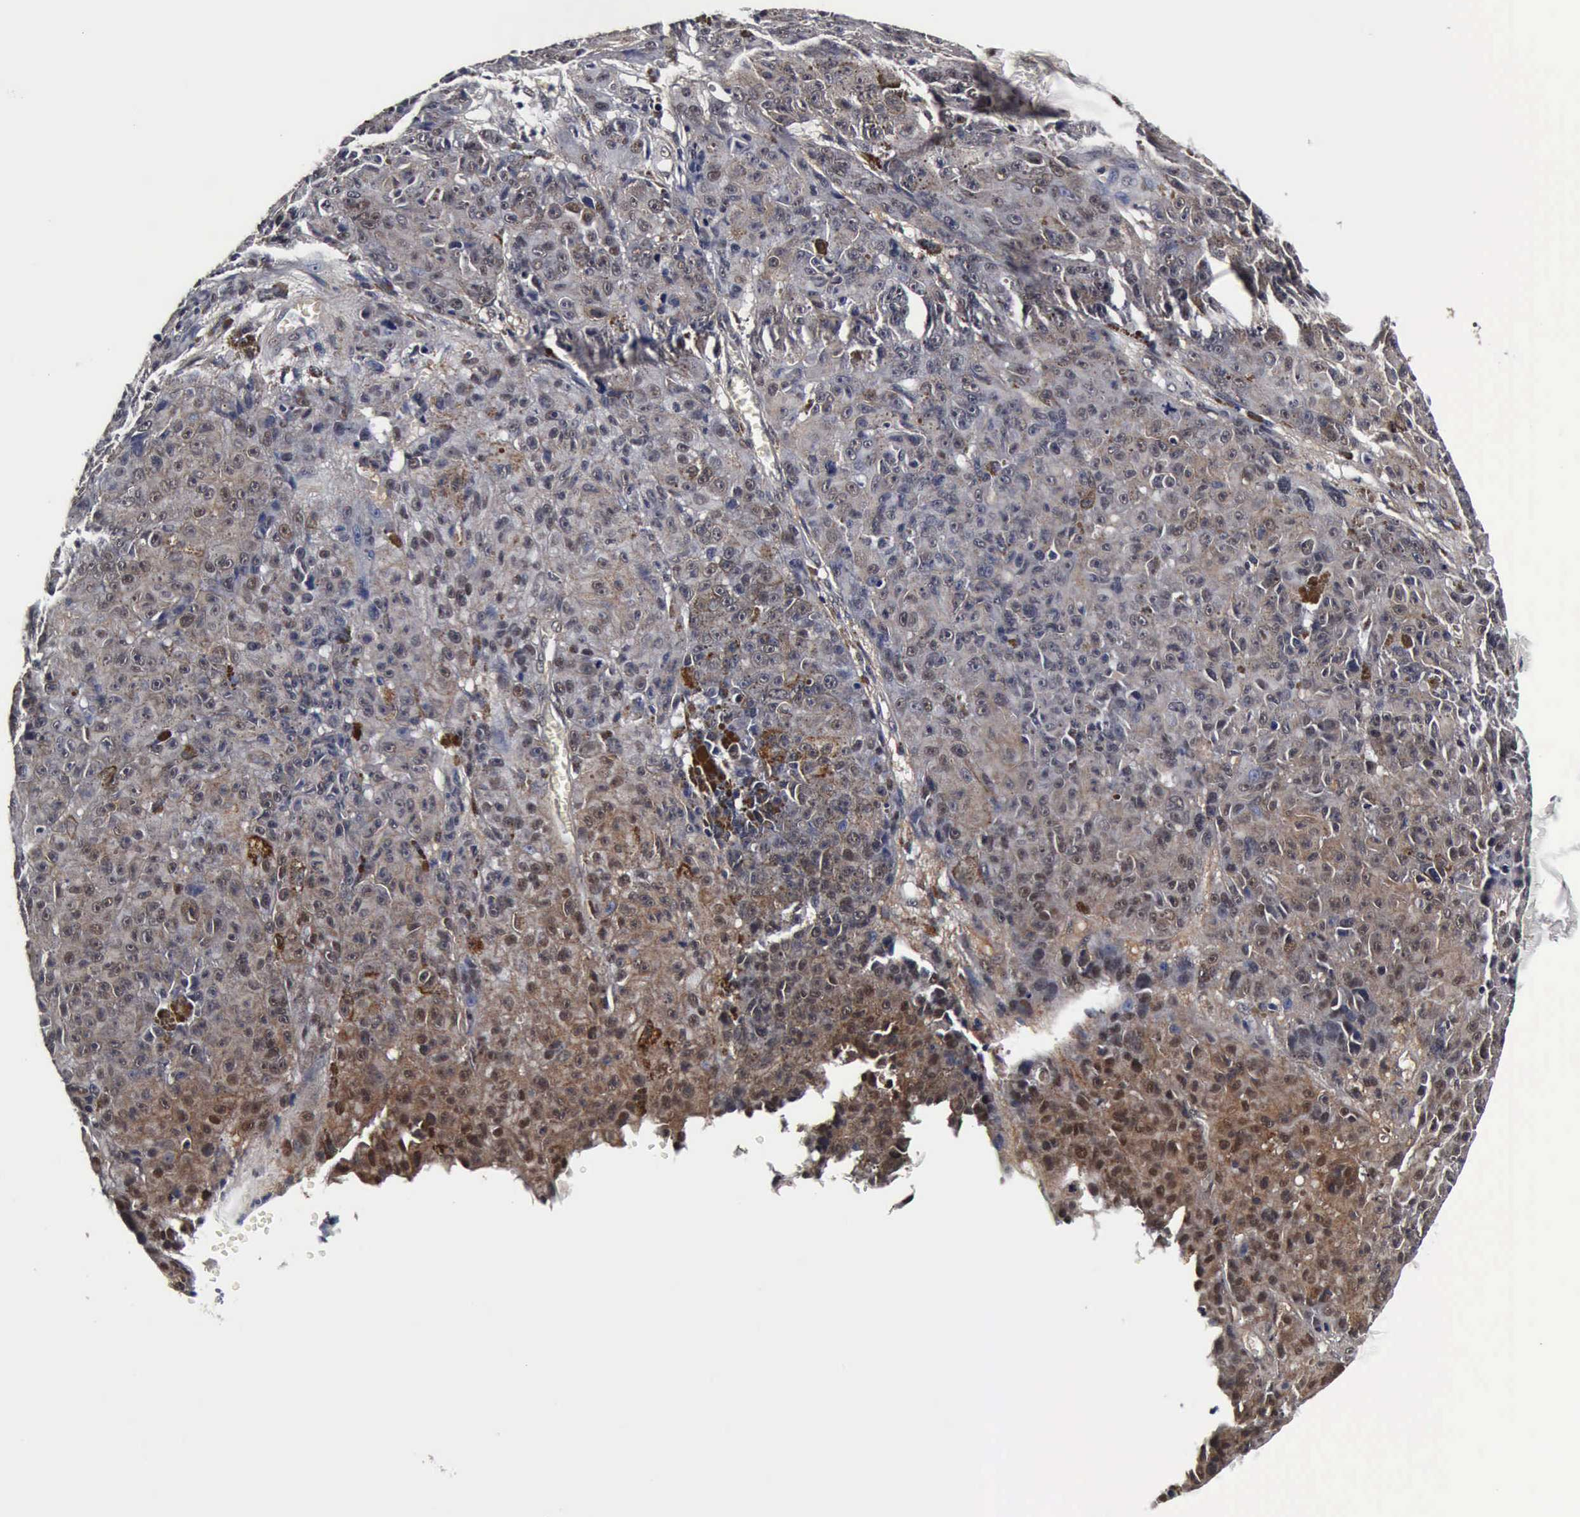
{"staining": {"intensity": "weak", "quantity": "25%-75%", "location": "cytoplasmic/membranous,nuclear"}, "tissue": "melanoma", "cell_type": "Tumor cells", "image_type": "cancer", "snomed": [{"axis": "morphology", "description": "Malignant melanoma, NOS"}, {"axis": "topography", "description": "Skin"}], "caption": "Protein analysis of melanoma tissue reveals weak cytoplasmic/membranous and nuclear positivity in approximately 25%-75% of tumor cells.", "gene": "UBC", "patient": {"sex": "male", "age": 64}}